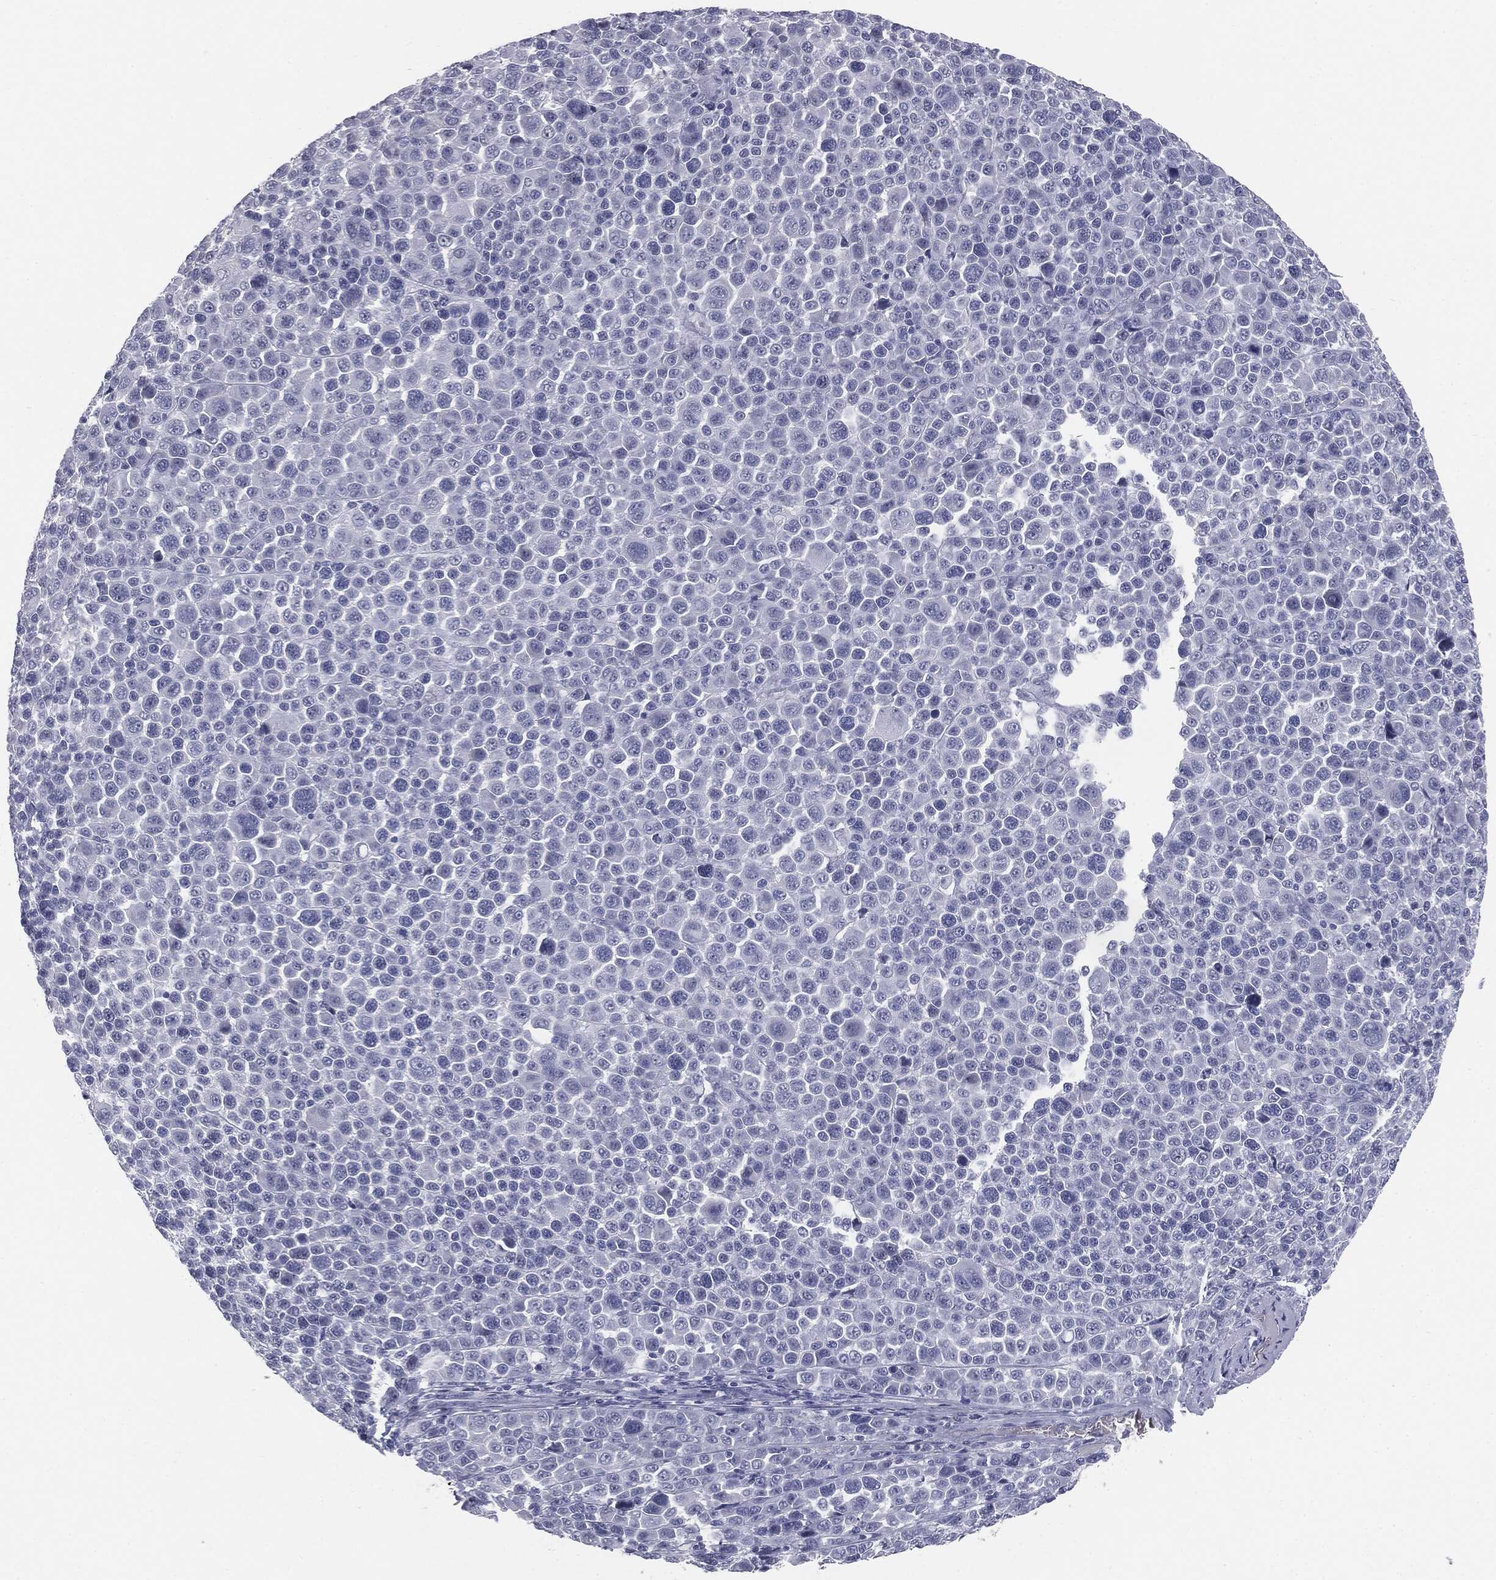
{"staining": {"intensity": "negative", "quantity": "none", "location": "none"}, "tissue": "melanoma", "cell_type": "Tumor cells", "image_type": "cancer", "snomed": [{"axis": "morphology", "description": "Malignant melanoma, NOS"}, {"axis": "topography", "description": "Skin"}], "caption": "Tumor cells are negative for brown protein staining in melanoma. (Stains: DAB IHC with hematoxylin counter stain, Microscopy: brightfield microscopy at high magnification).", "gene": "MUC5AC", "patient": {"sex": "female", "age": 57}}